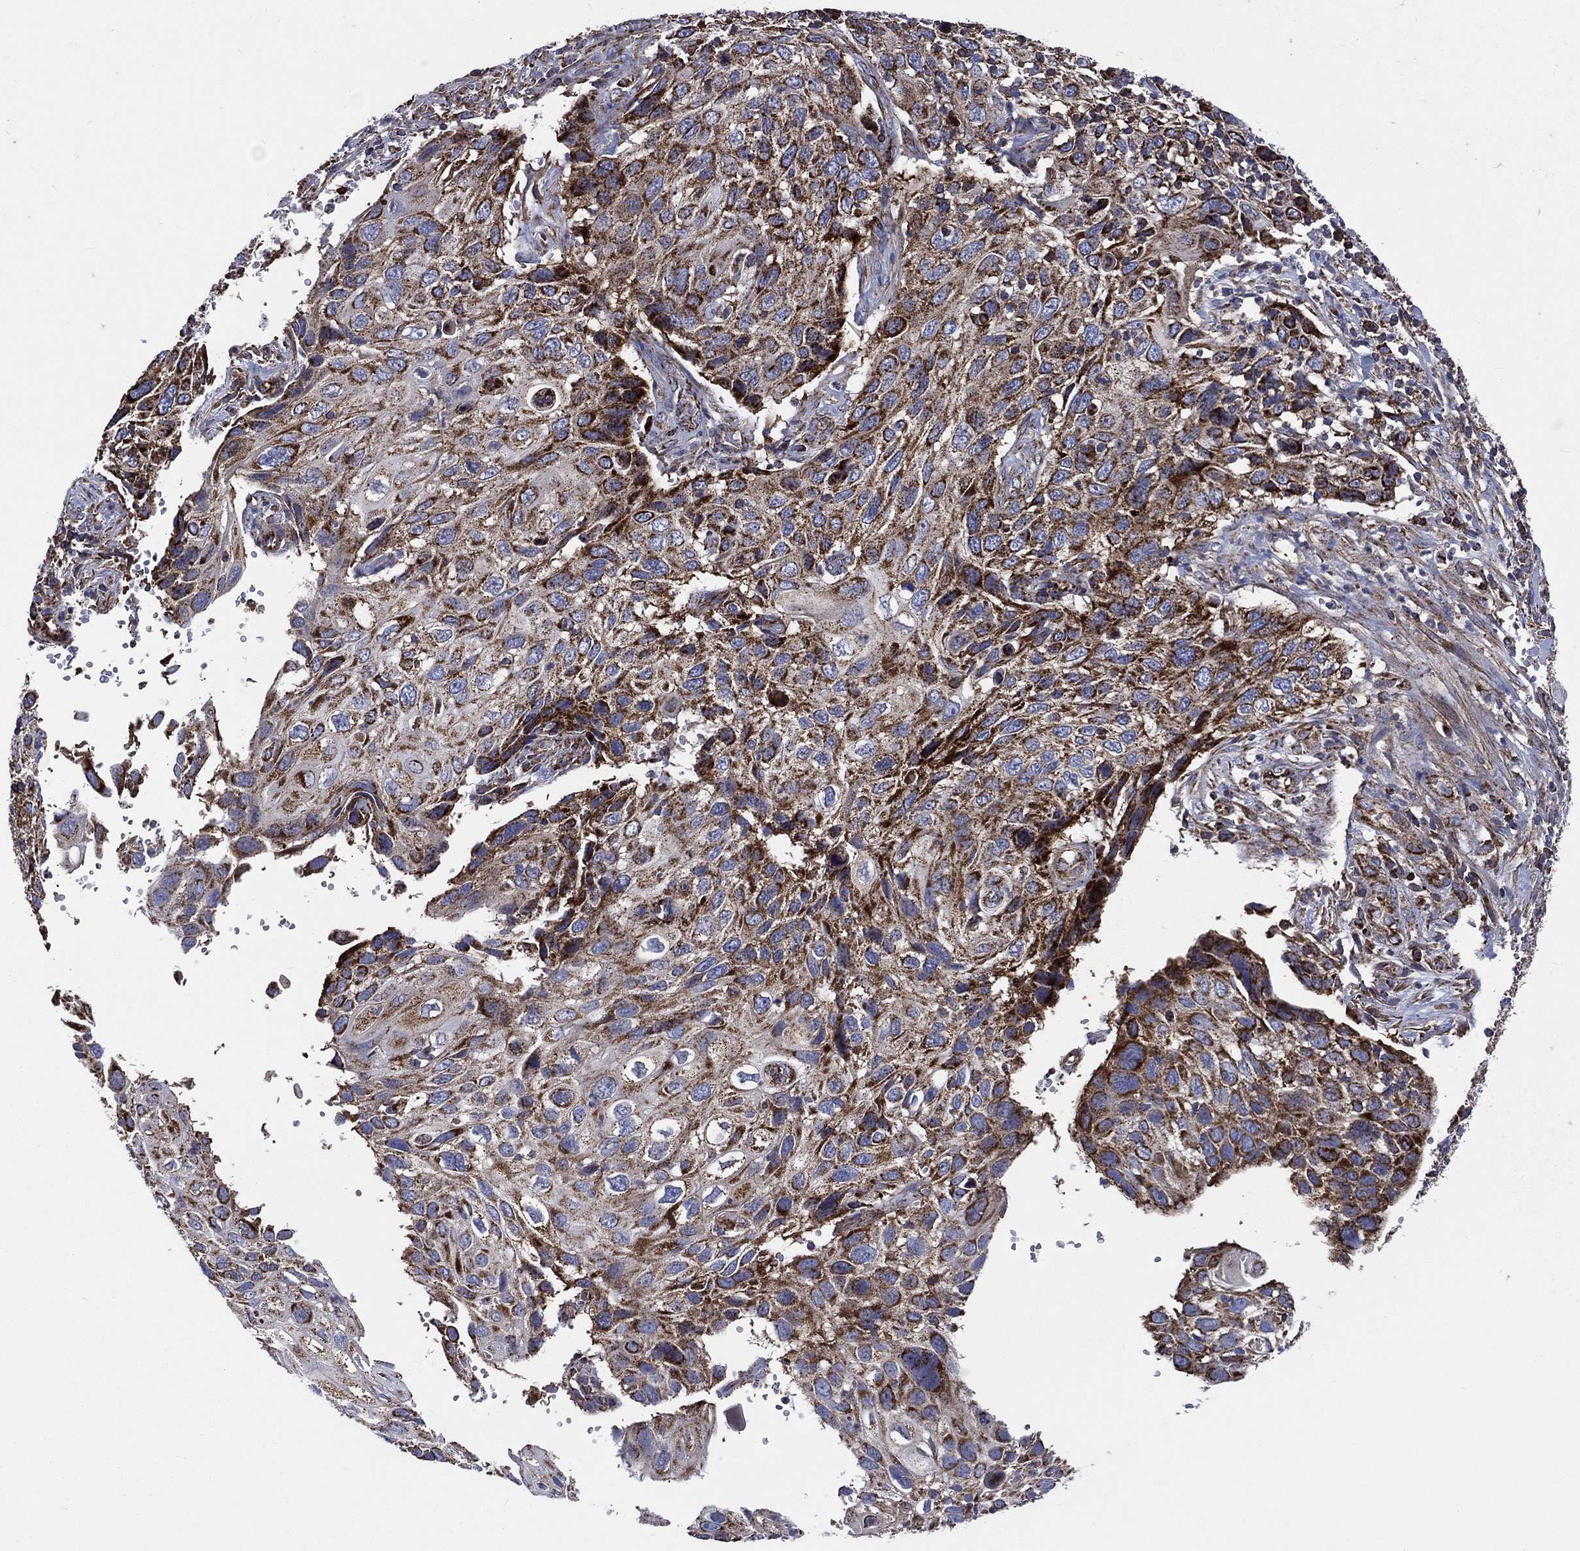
{"staining": {"intensity": "strong", "quantity": ">75%", "location": "cytoplasmic/membranous"}, "tissue": "cervical cancer", "cell_type": "Tumor cells", "image_type": "cancer", "snomed": [{"axis": "morphology", "description": "Squamous cell carcinoma, NOS"}, {"axis": "topography", "description": "Cervix"}], "caption": "Protein positivity by immunohistochemistry reveals strong cytoplasmic/membranous positivity in about >75% of tumor cells in cervical cancer.", "gene": "ANKRD37", "patient": {"sex": "female", "age": 70}}